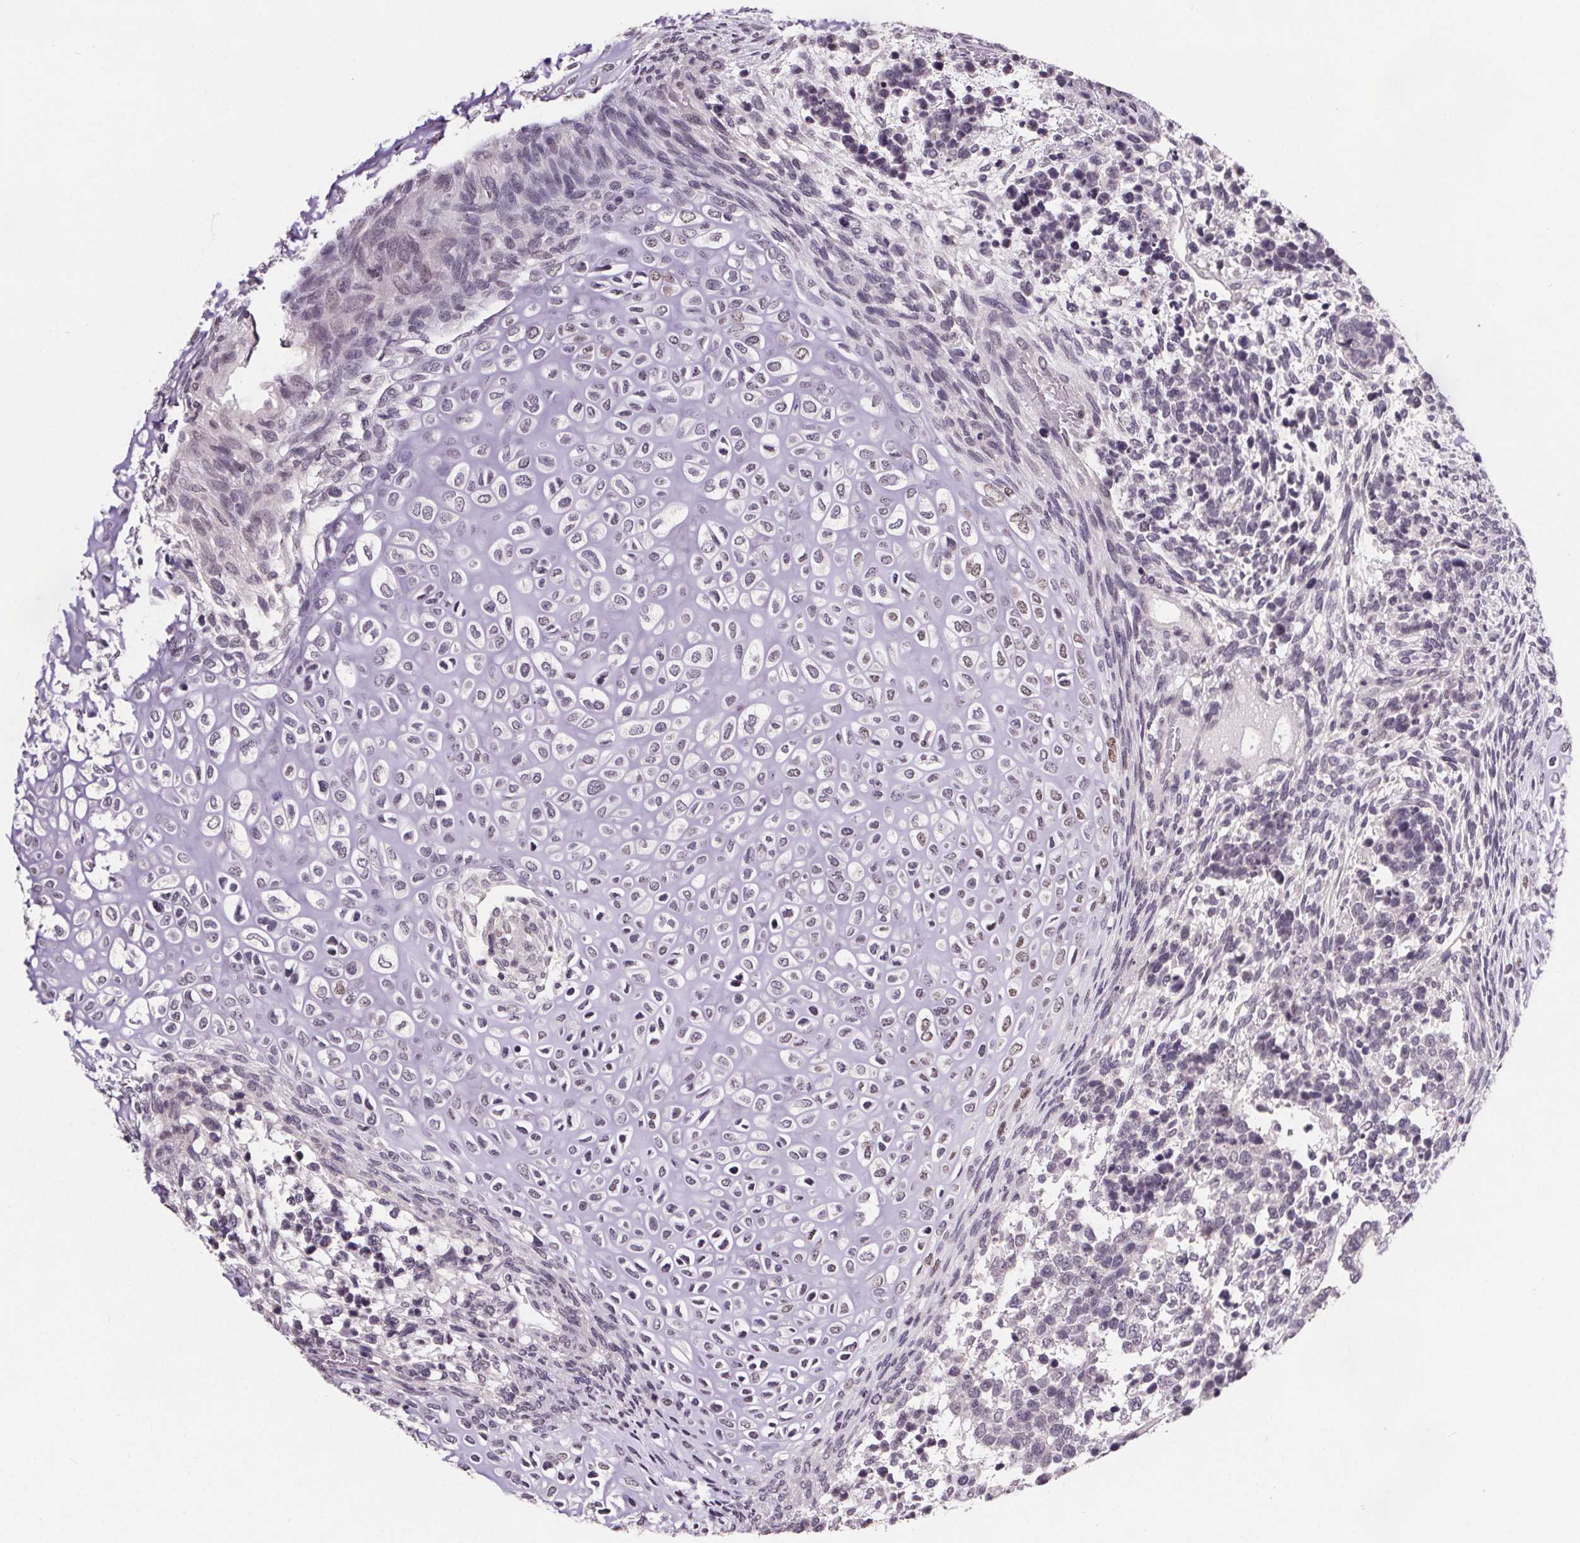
{"staining": {"intensity": "negative", "quantity": "none", "location": "none"}, "tissue": "testis cancer", "cell_type": "Tumor cells", "image_type": "cancer", "snomed": [{"axis": "morphology", "description": "Carcinoma, Embryonal, NOS"}, {"axis": "topography", "description": "Testis"}], "caption": "Immunohistochemistry (IHC) micrograph of neoplastic tissue: human testis cancer stained with DAB shows no significant protein staining in tumor cells. (DAB immunohistochemistry (IHC), high magnification).", "gene": "NKX6-1", "patient": {"sex": "male", "age": 23}}